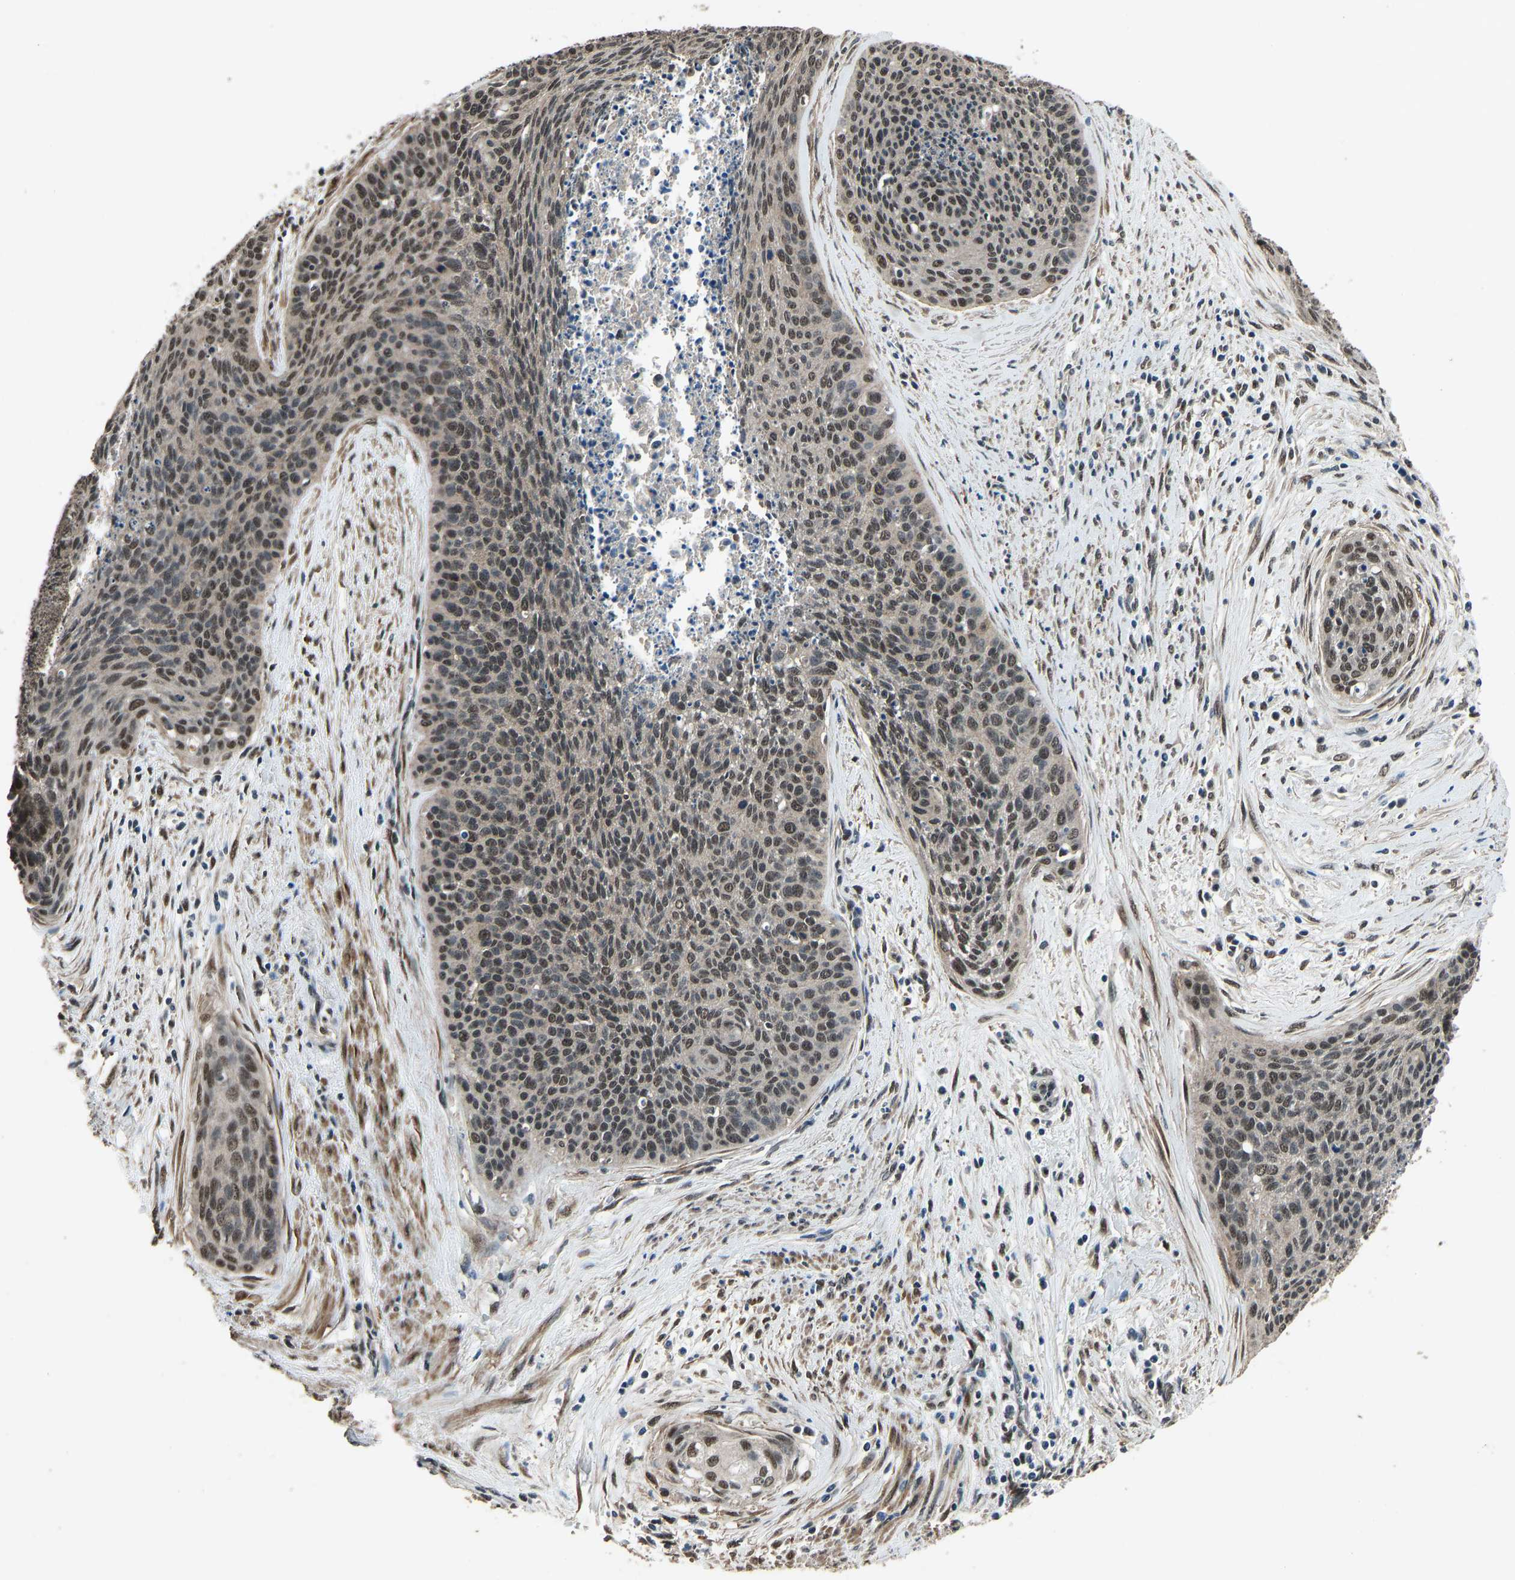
{"staining": {"intensity": "moderate", "quantity": ">75%", "location": "nuclear"}, "tissue": "cervical cancer", "cell_type": "Tumor cells", "image_type": "cancer", "snomed": [{"axis": "morphology", "description": "Squamous cell carcinoma, NOS"}, {"axis": "topography", "description": "Cervix"}], "caption": "Protein staining displays moderate nuclear positivity in approximately >75% of tumor cells in squamous cell carcinoma (cervical).", "gene": "TOX4", "patient": {"sex": "female", "age": 55}}